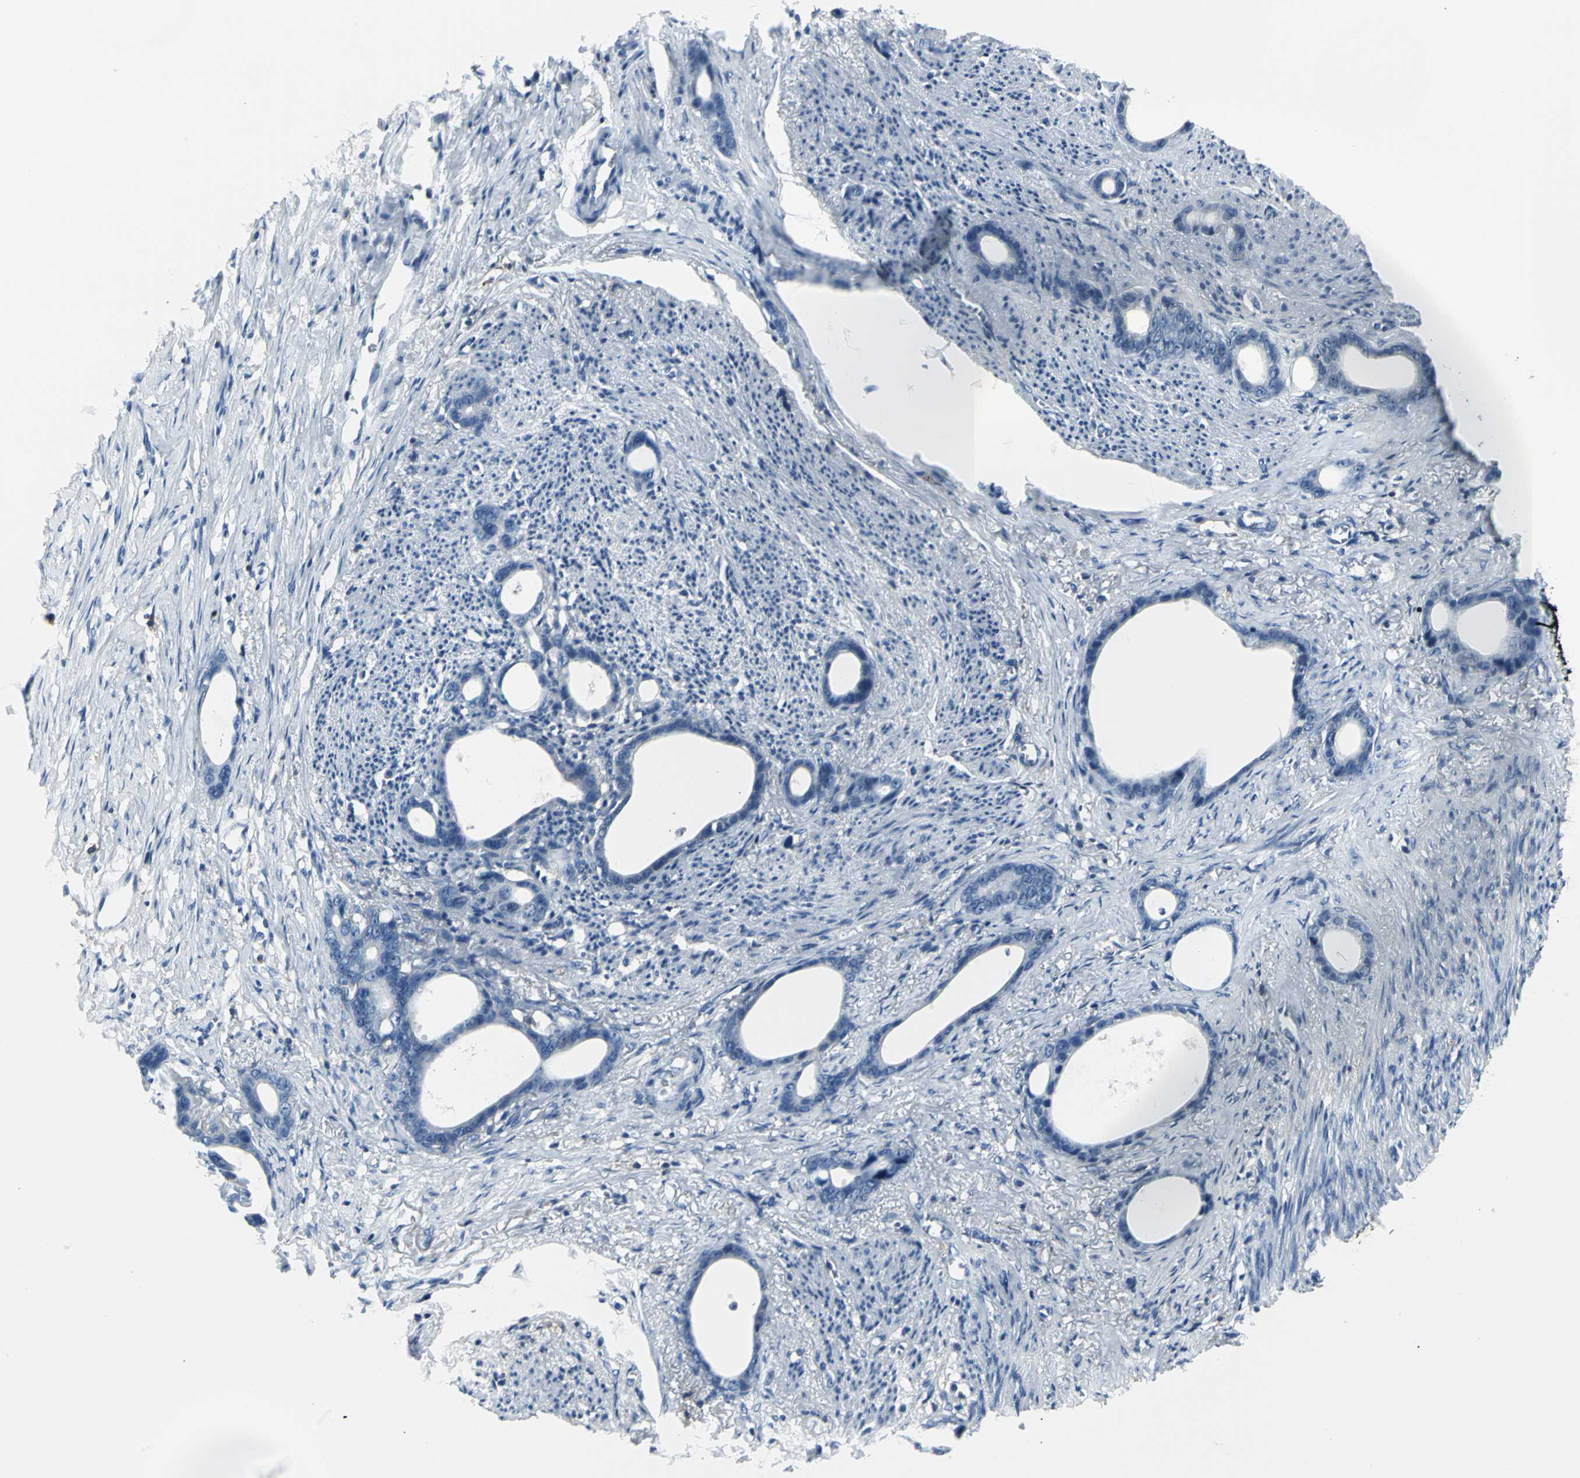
{"staining": {"intensity": "negative", "quantity": "none", "location": "none"}, "tissue": "stomach cancer", "cell_type": "Tumor cells", "image_type": "cancer", "snomed": [{"axis": "morphology", "description": "Adenocarcinoma, NOS"}, {"axis": "topography", "description": "Stomach"}], "caption": "A high-resolution micrograph shows IHC staining of stomach cancer, which displays no significant positivity in tumor cells.", "gene": "IQGAP2", "patient": {"sex": "female", "age": 75}}